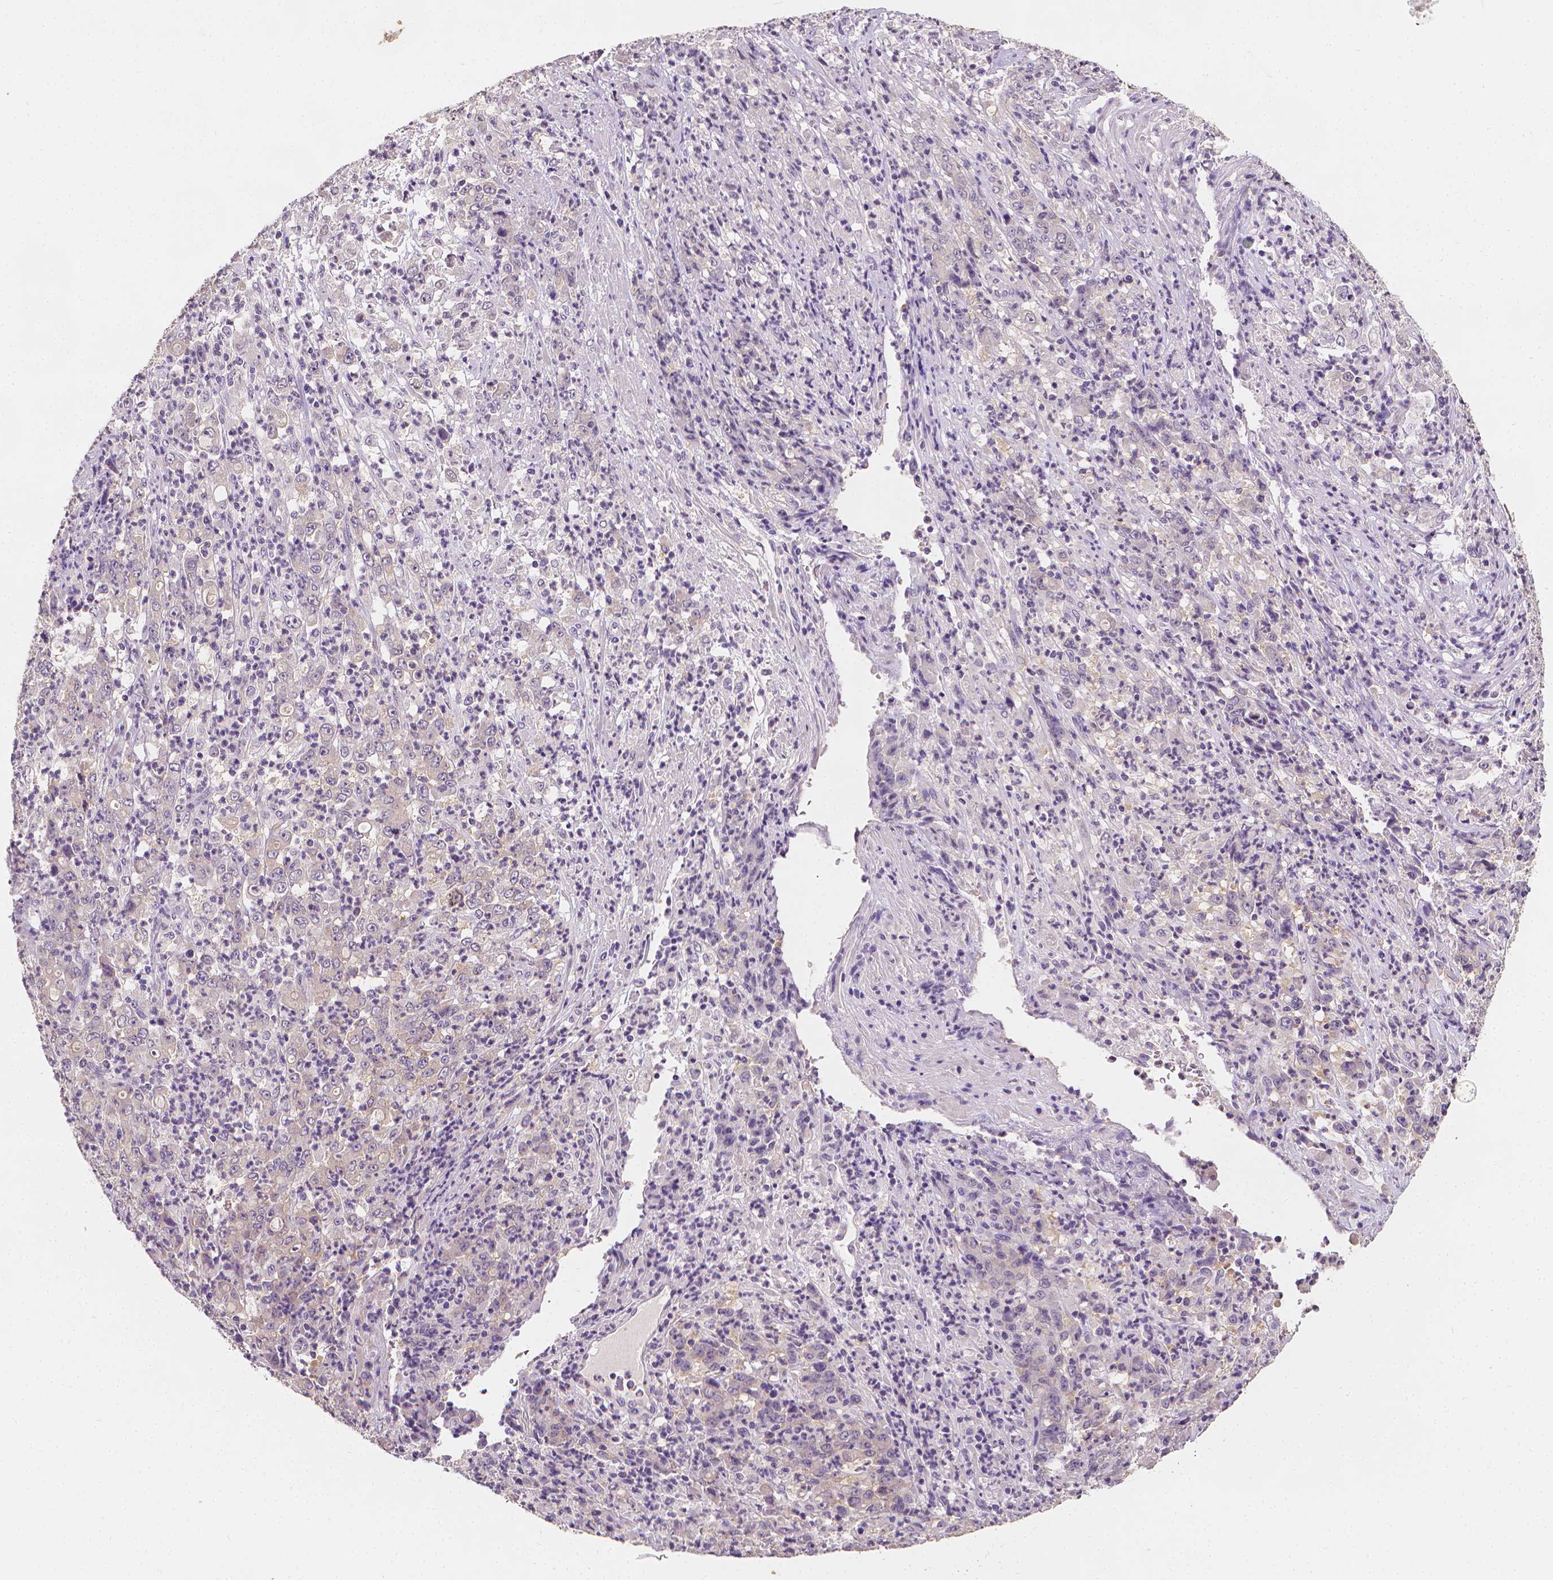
{"staining": {"intensity": "negative", "quantity": "none", "location": "none"}, "tissue": "stomach cancer", "cell_type": "Tumor cells", "image_type": "cancer", "snomed": [{"axis": "morphology", "description": "Adenocarcinoma, NOS"}, {"axis": "topography", "description": "Stomach, lower"}], "caption": "IHC histopathology image of human stomach adenocarcinoma stained for a protein (brown), which reveals no positivity in tumor cells.", "gene": "FASN", "patient": {"sex": "female", "age": 71}}